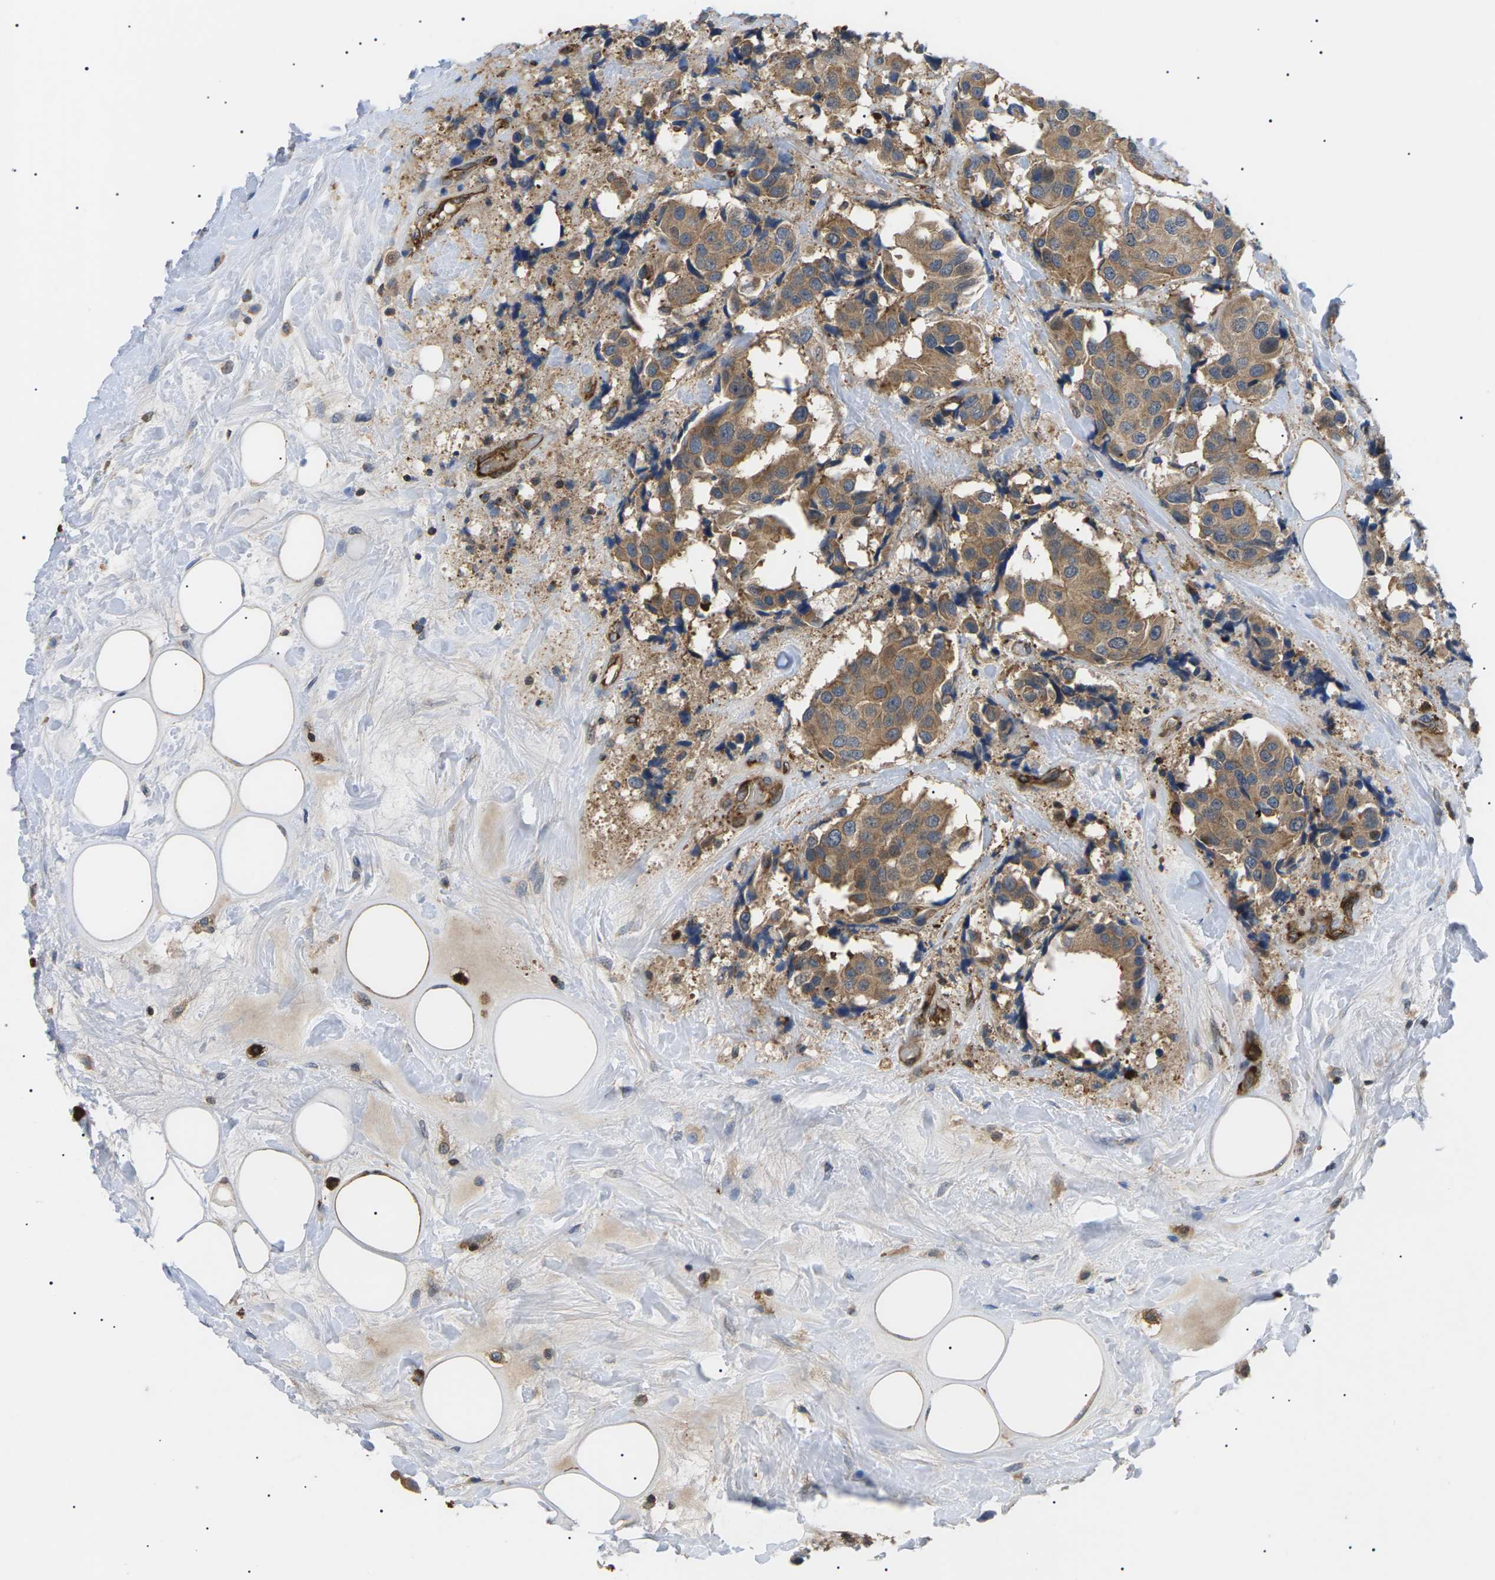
{"staining": {"intensity": "moderate", "quantity": ">75%", "location": "cytoplasmic/membranous"}, "tissue": "breast cancer", "cell_type": "Tumor cells", "image_type": "cancer", "snomed": [{"axis": "morphology", "description": "Normal tissue, NOS"}, {"axis": "morphology", "description": "Duct carcinoma"}, {"axis": "topography", "description": "Breast"}], "caption": "This histopathology image demonstrates immunohistochemistry staining of human breast cancer, with medium moderate cytoplasmic/membranous expression in approximately >75% of tumor cells.", "gene": "TMTC4", "patient": {"sex": "female", "age": 39}}